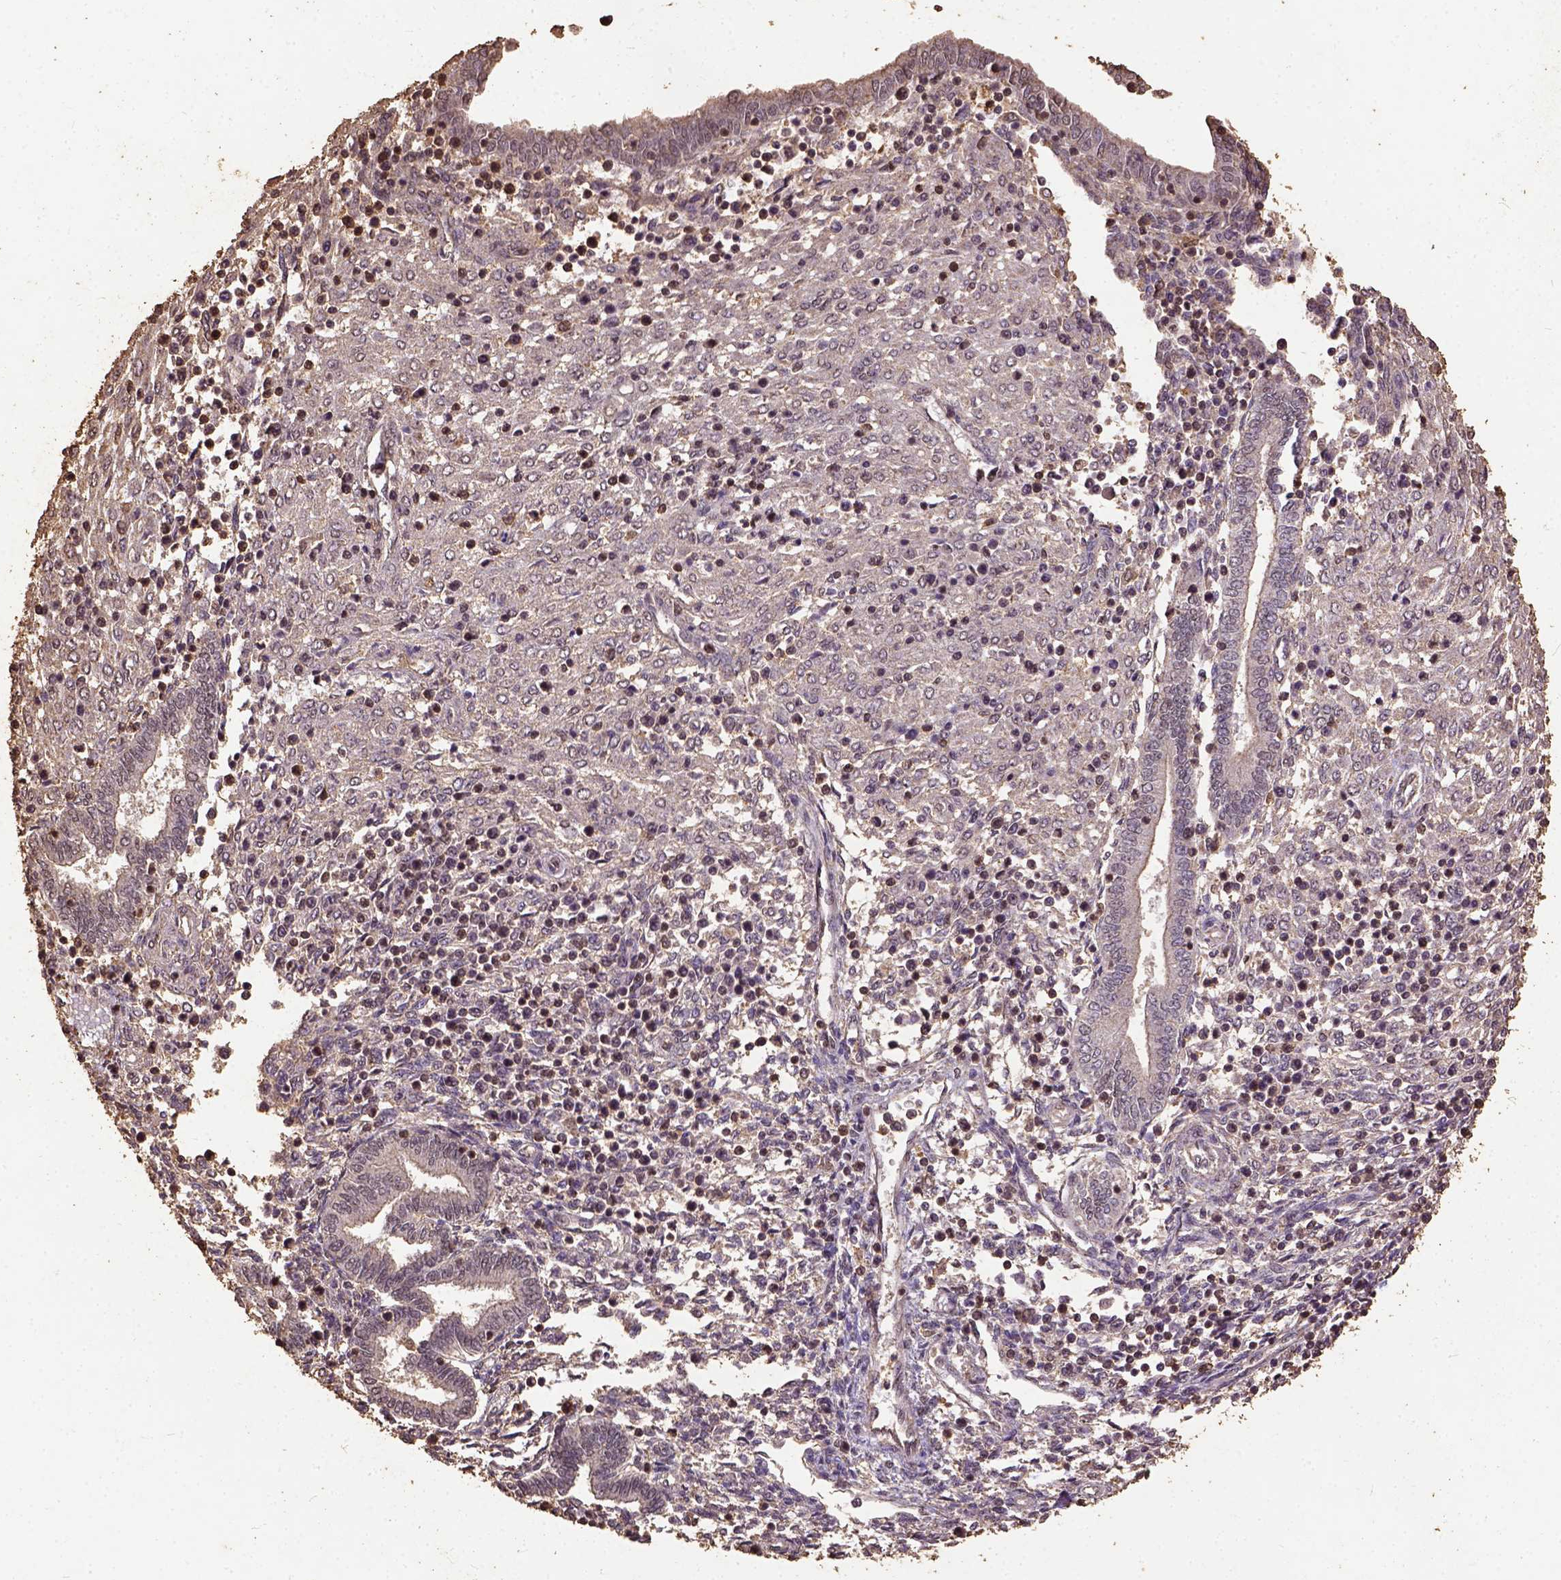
{"staining": {"intensity": "moderate", "quantity": "<25%", "location": "nuclear"}, "tissue": "endometrium", "cell_type": "Cells in endometrial stroma", "image_type": "normal", "snomed": [{"axis": "morphology", "description": "Normal tissue, NOS"}, {"axis": "topography", "description": "Endometrium"}], "caption": "A brown stain labels moderate nuclear positivity of a protein in cells in endometrial stroma of unremarkable endometrium.", "gene": "NACC1", "patient": {"sex": "female", "age": 42}}